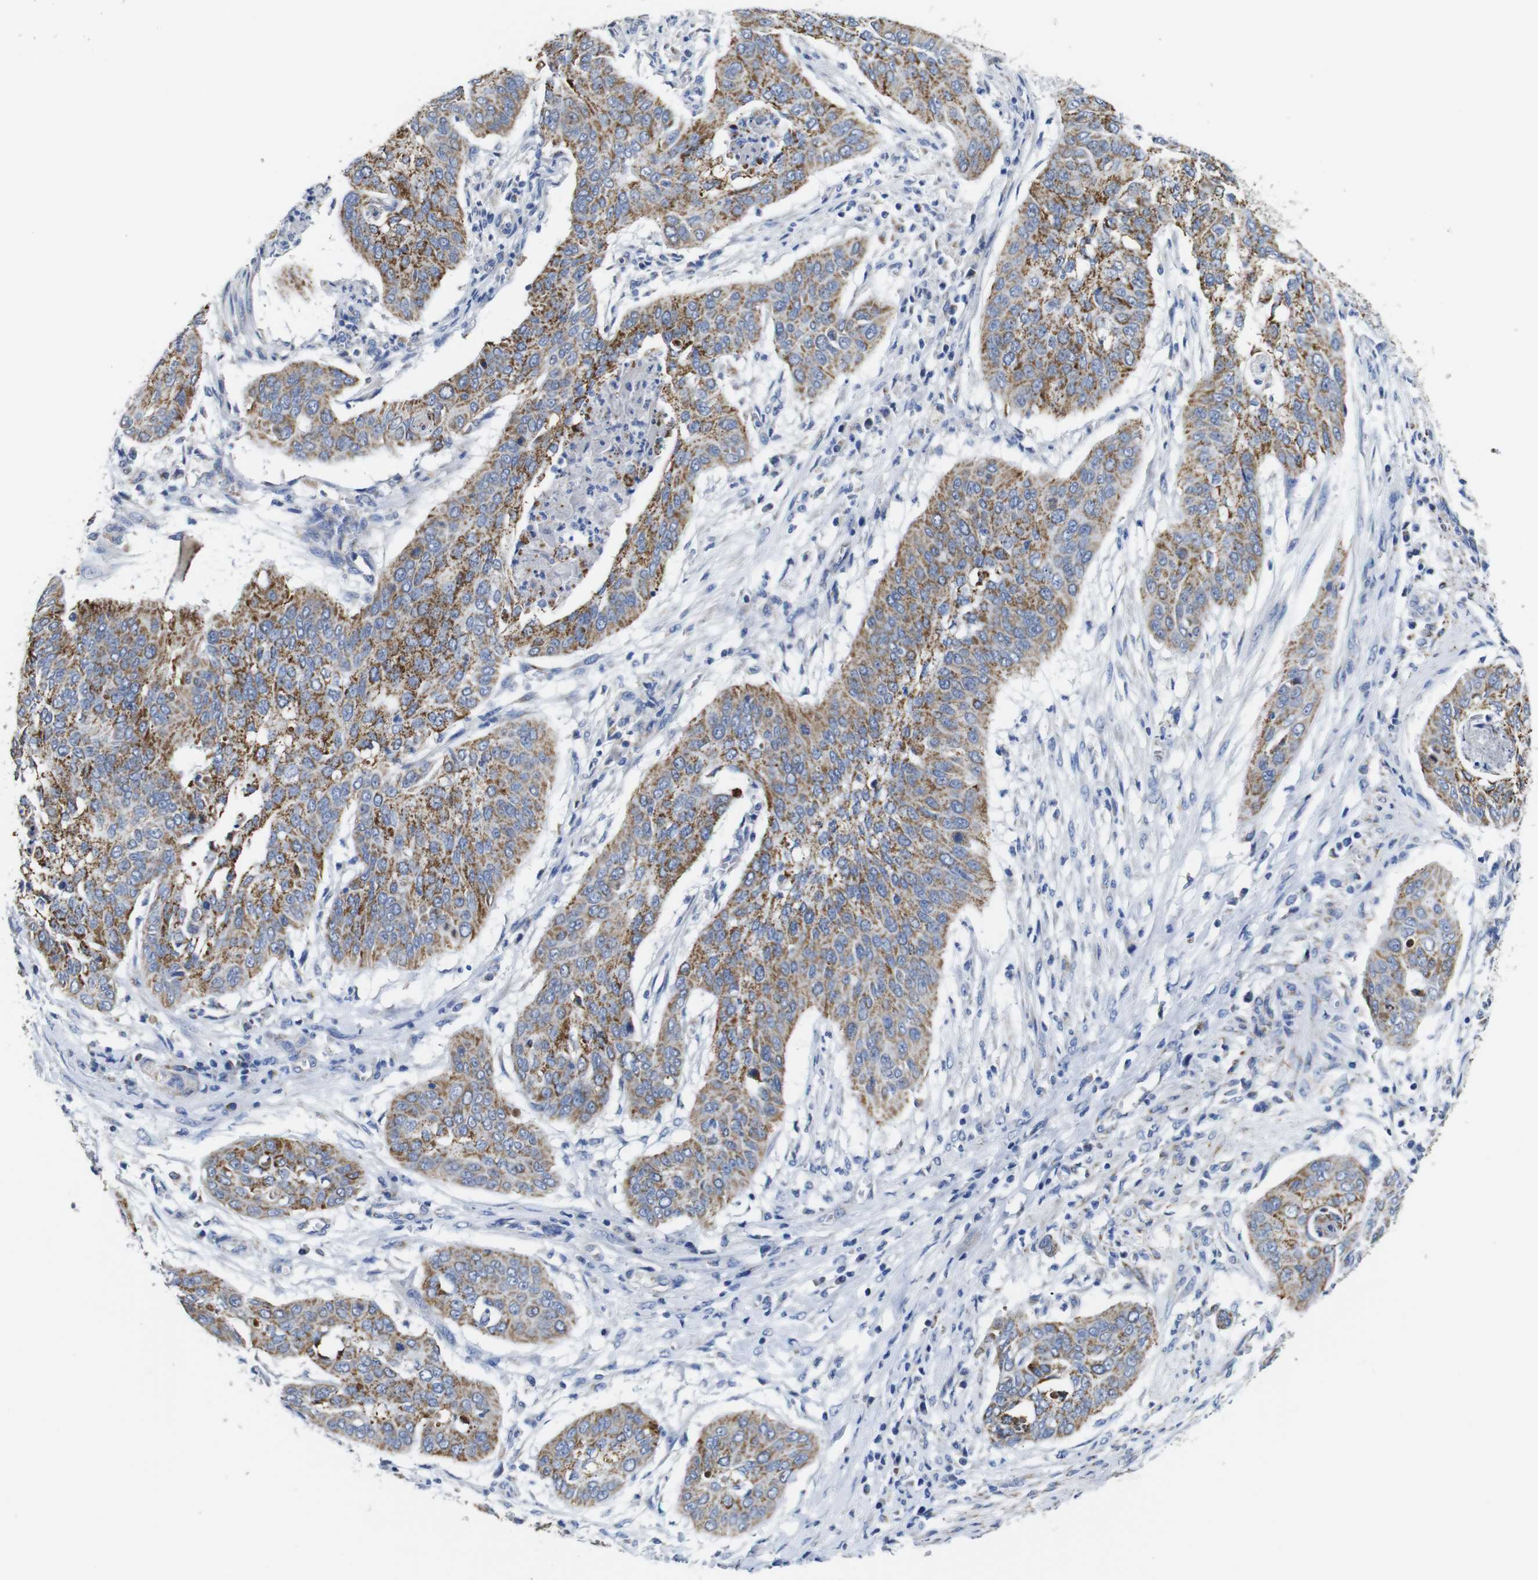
{"staining": {"intensity": "strong", "quantity": "25%-75%", "location": "cytoplasmic/membranous"}, "tissue": "cervical cancer", "cell_type": "Tumor cells", "image_type": "cancer", "snomed": [{"axis": "morphology", "description": "Squamous cell carcinoma, NOS"}, {"axis": "topography", "description": "Cervix"}], "caption": "Immunohistochemistry (IHC) (DAB (3,3'-diaminobenzidine)) staining of human cervical cancer (squamous cell carcinoma) reveals strong cytoplasmic/membranous protein staining in about 25%-75% of tumor cells.", "gene": "MAOA", "patient": {"sex": "female", "age": 39}}